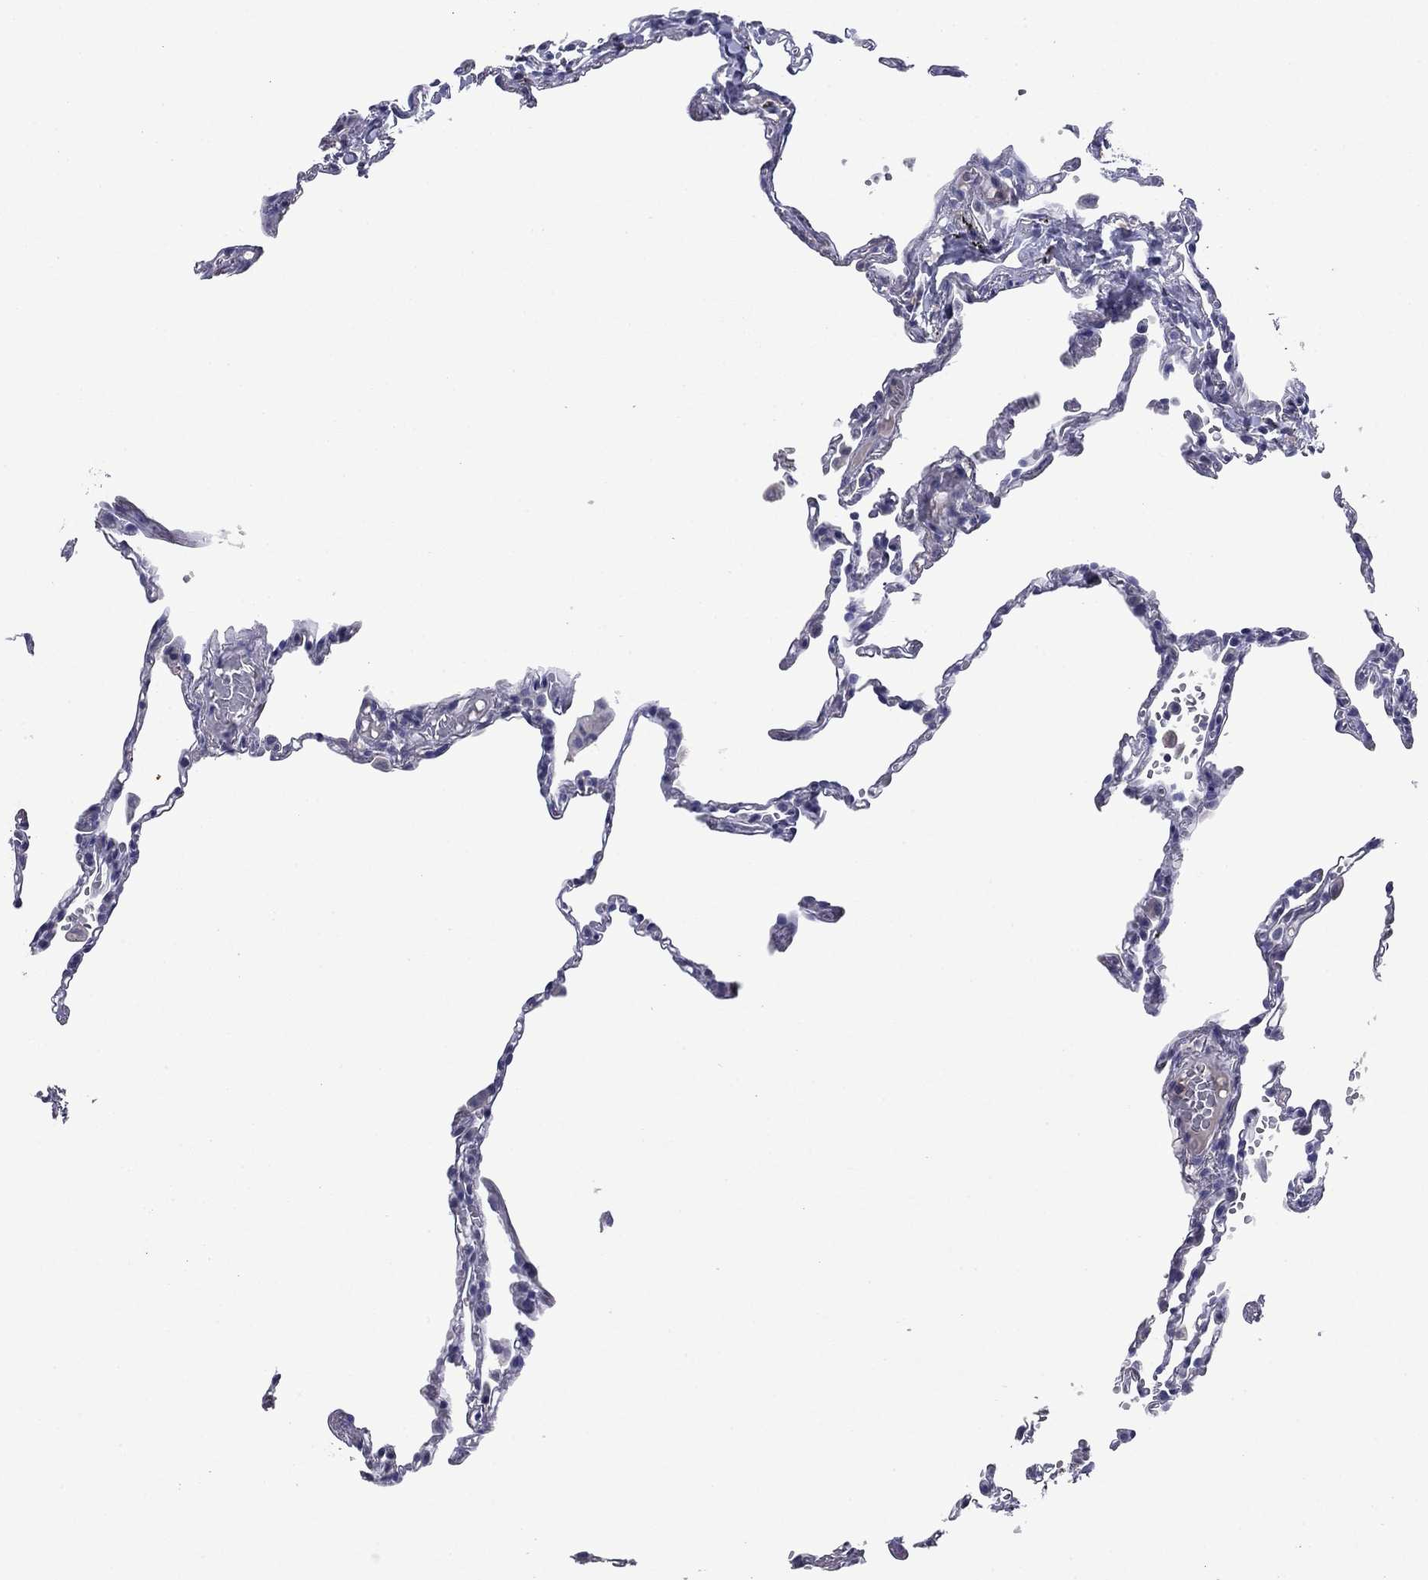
{"staining": {"intensity": "negative", "quantity": "none", "location": "none"}, "tissue": "lung", "cell_type": "Alveolar cells", "image_type": "normal", "snomed": [{"axis": "morphology", "description": "Normal tissue, NOS"}, {"axis": "topography", "description": "Lung"}], "caption": "The photomicrograph reveals no significant positivity in alveolar cells of lung. Nuclei are stained in blue.", "gene": "CFAP119", "patient": {"sex": "male", "age": 78}}